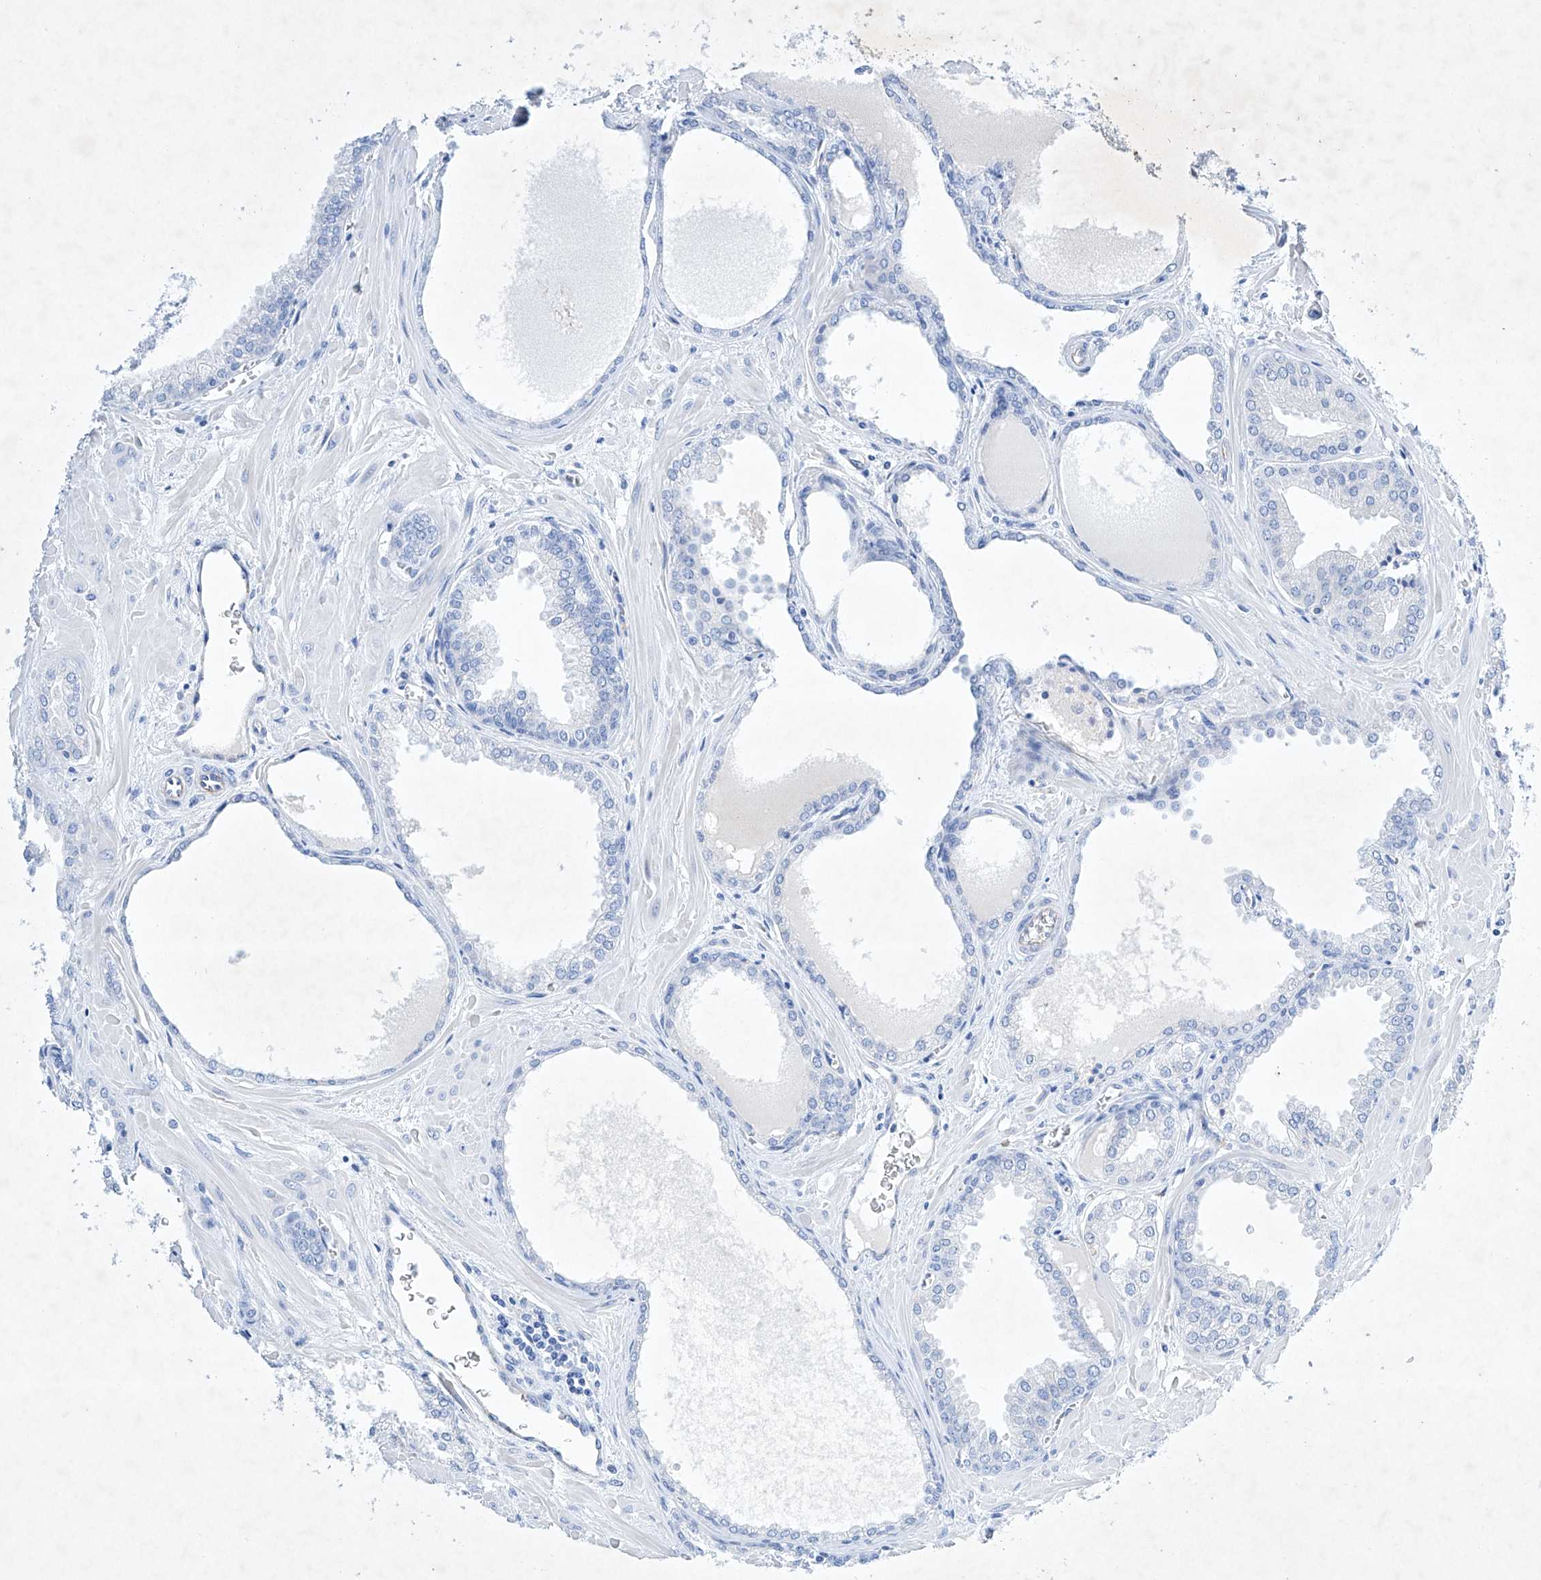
{"staining": {"intensity": "negative", "quantity": "none", "location": "none"}, "tissue": "prostate cancer", "cell_type": "Tumor cells", "image_type": "cancer", "snomed": [{"axis": "morphology", "description": "Adenocarcinoma, Low grade"}, {"axis": "topography", "description": "Prostate"}], "caption": "Immunohistochemical staining of adenocarcinoma (low-grade) (prostate) displays no significant staining in tumor cells. (Stains: DAB IHC with hematoxylin counter stain, Microscopy: brightfield microscopy at high magnification).", "gene": "ETV7", "patient": {"sex": "male", "age": 67}}